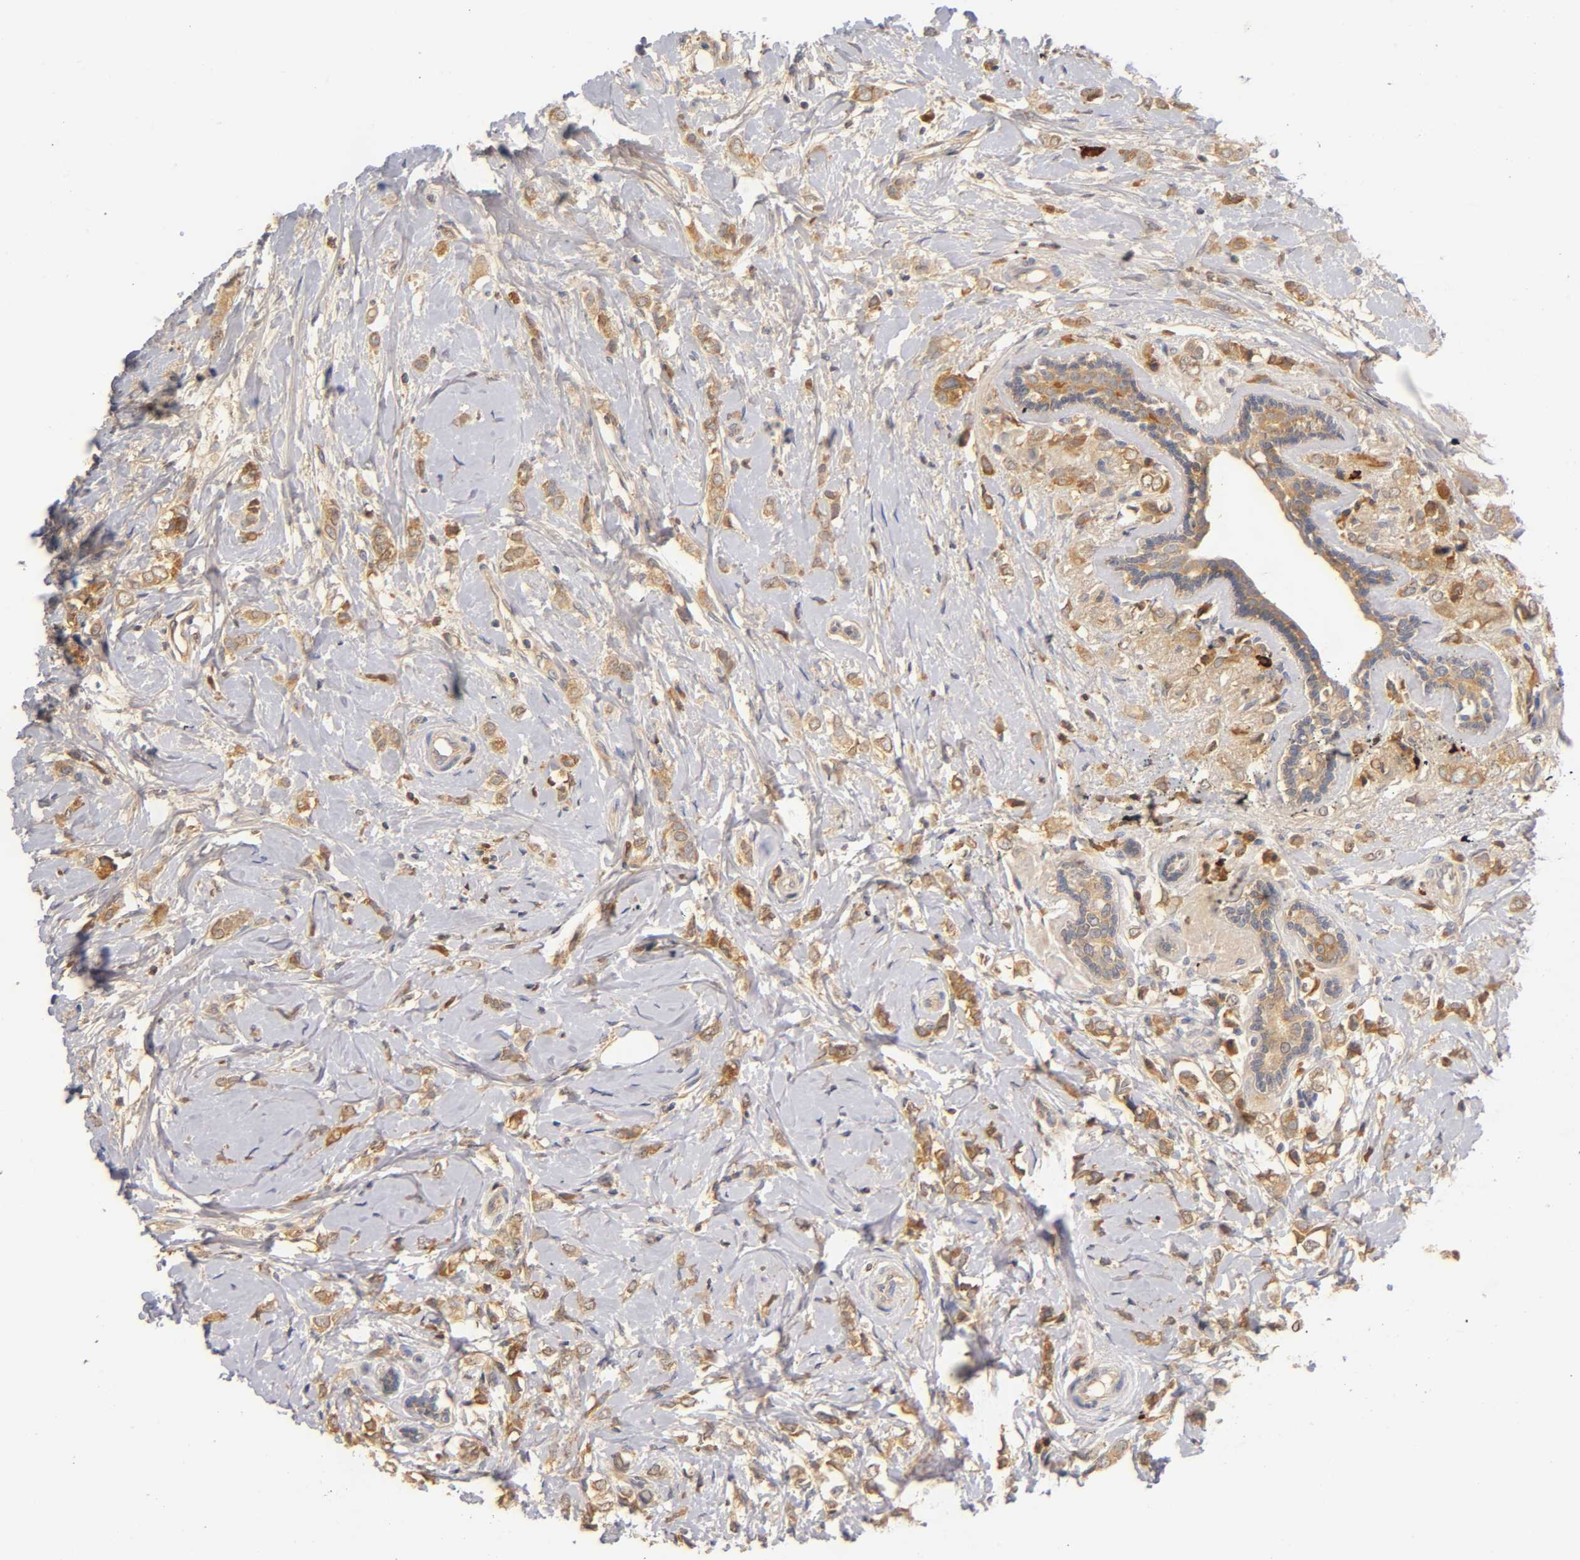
{"staining": {"intensity": "moderate", "quantity": ">75%", "location": "cytoplasmic/membranous"}, "tissue": "breast cancer", "cell_type": "Tumor cells", "image_type": "cancer", "snomed": [{"axis": "morphology", "description": "Normal tissue, NOS"}, {"axis": "morphology", "description": "Lobular carcinoma"}, {"axis": "topography", "description": "Breast"}], "caption": "Approximately >75% of tumor cells in human breast cancer reveal moderate cytoplasmic/membranous protein staining as visualized by brown immunohistochemical staining.", "gene": "RPS29", "patient": {"sex": "female", "age": 47}}